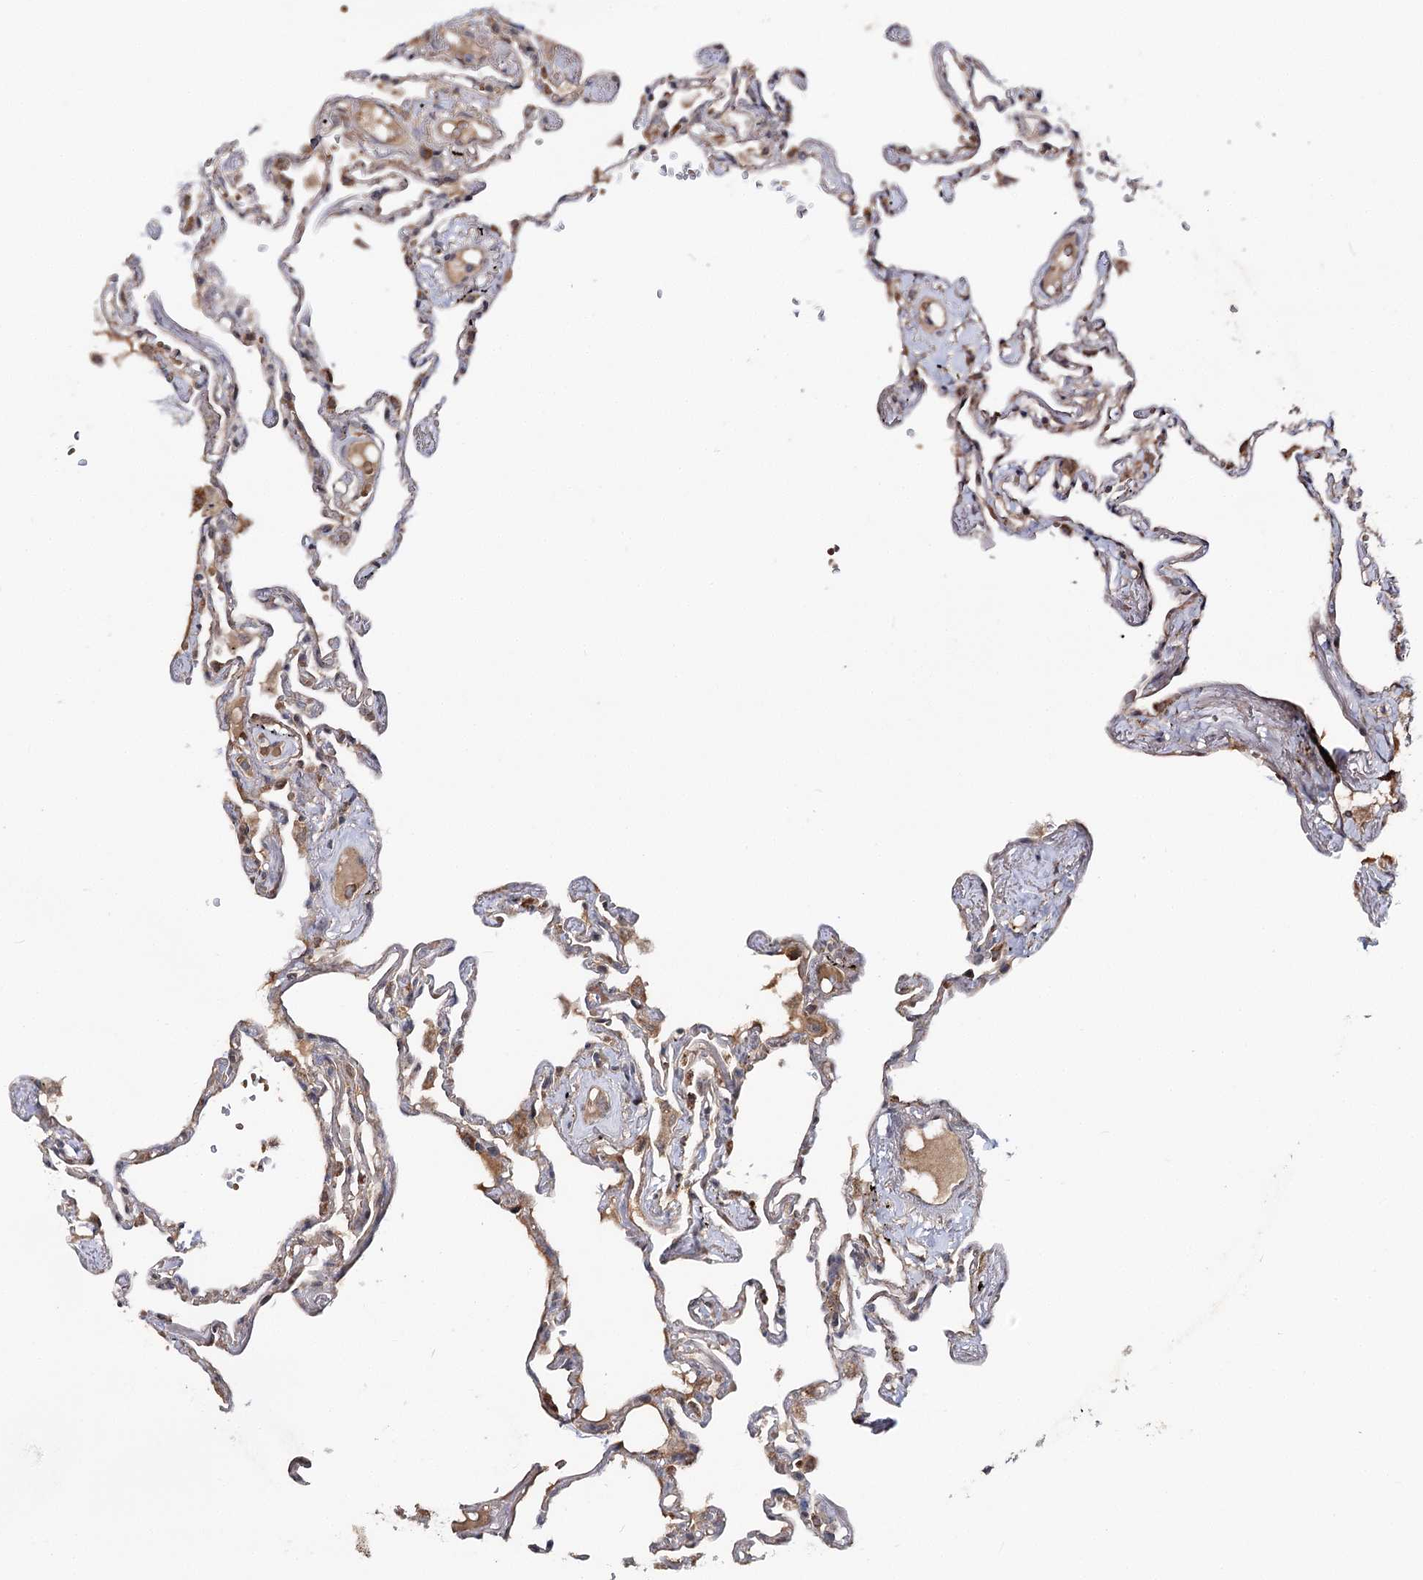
{"staining": {"intensity": "moderate", "quantity": "25%-75%", "location": "cytoplasmic/membranous"}, "tissue": "lung", "cell_type": "Alveolar cells", "image_type": "normal", "snomed": [{"axis": "morphology", "description": "Normal tissue, NOS"}, {"axis": "topography", "description": "Lung"}], "caption": "IHC (DAB (3,3'-diaminobenzidine)) staining of normal lung exhibits moderate cytoplasmic/membranous protein positivity in about 25%-75% of alveolar cells.", "gene": "MSANTD2", "patient": {"sex": "female", "age": 67}}